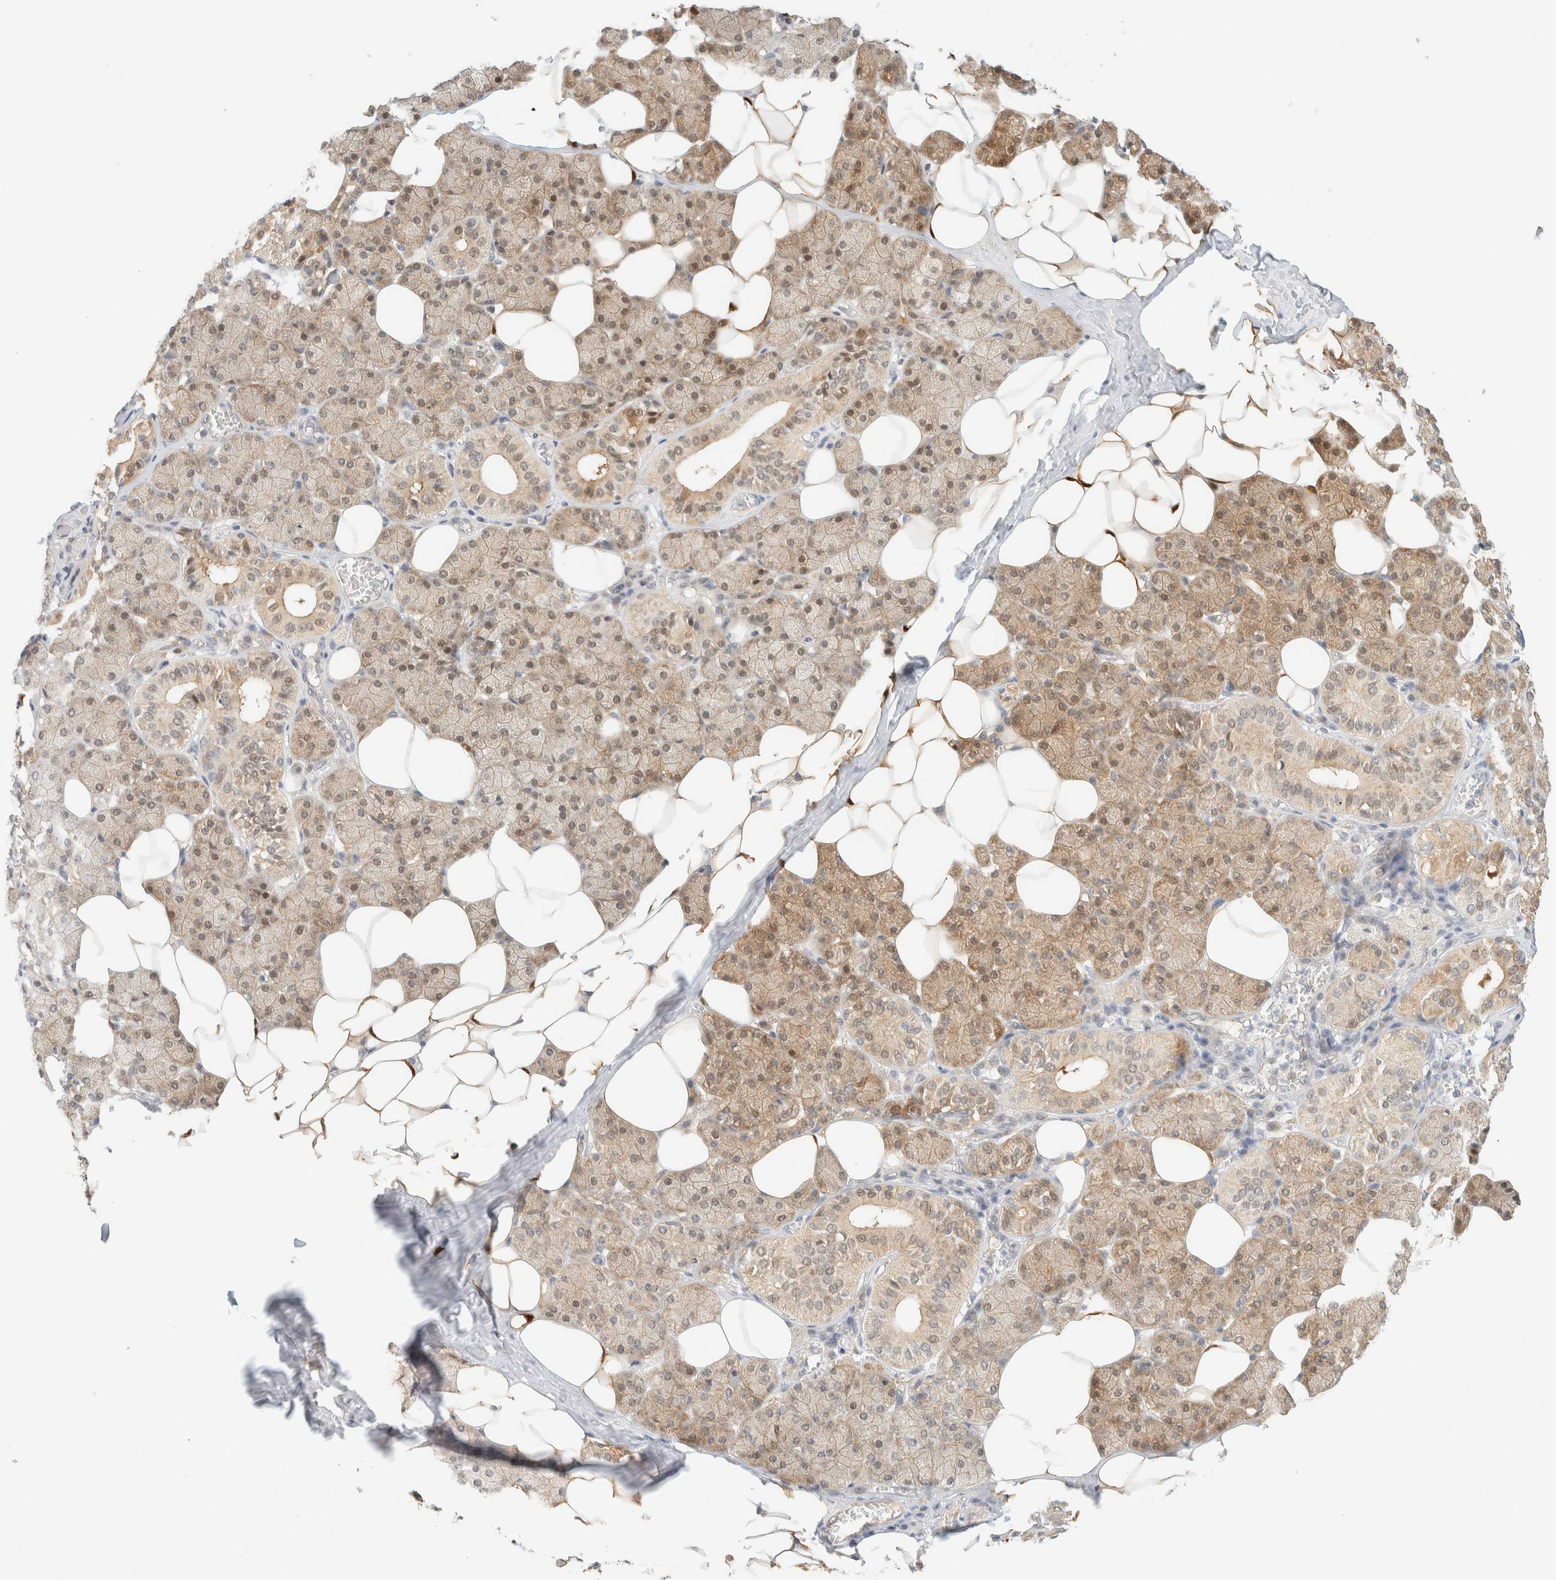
{"staining": {"intensity": "moderate", "quantity": ">75%", "location": "cytoplasmic/membranous,nuclear"}, "tissue": "salivary gland", "cell_type": "Glandular cells", "image_type": "normal", "snomed": [{"axis": "morphology", "description": "Normal tissue, NOS"}, {"axis": "topography", "description": "Salivary gland"}], "caption": "Moderate cytoplasmic/membranous,nuclear positivity for a protein is seen in about >75% of glandular cells of benign salivary gland using immunohistochemistry (IHC).", "gene": "PCYT2", "patient": {"sex": "female", "age": 33}}